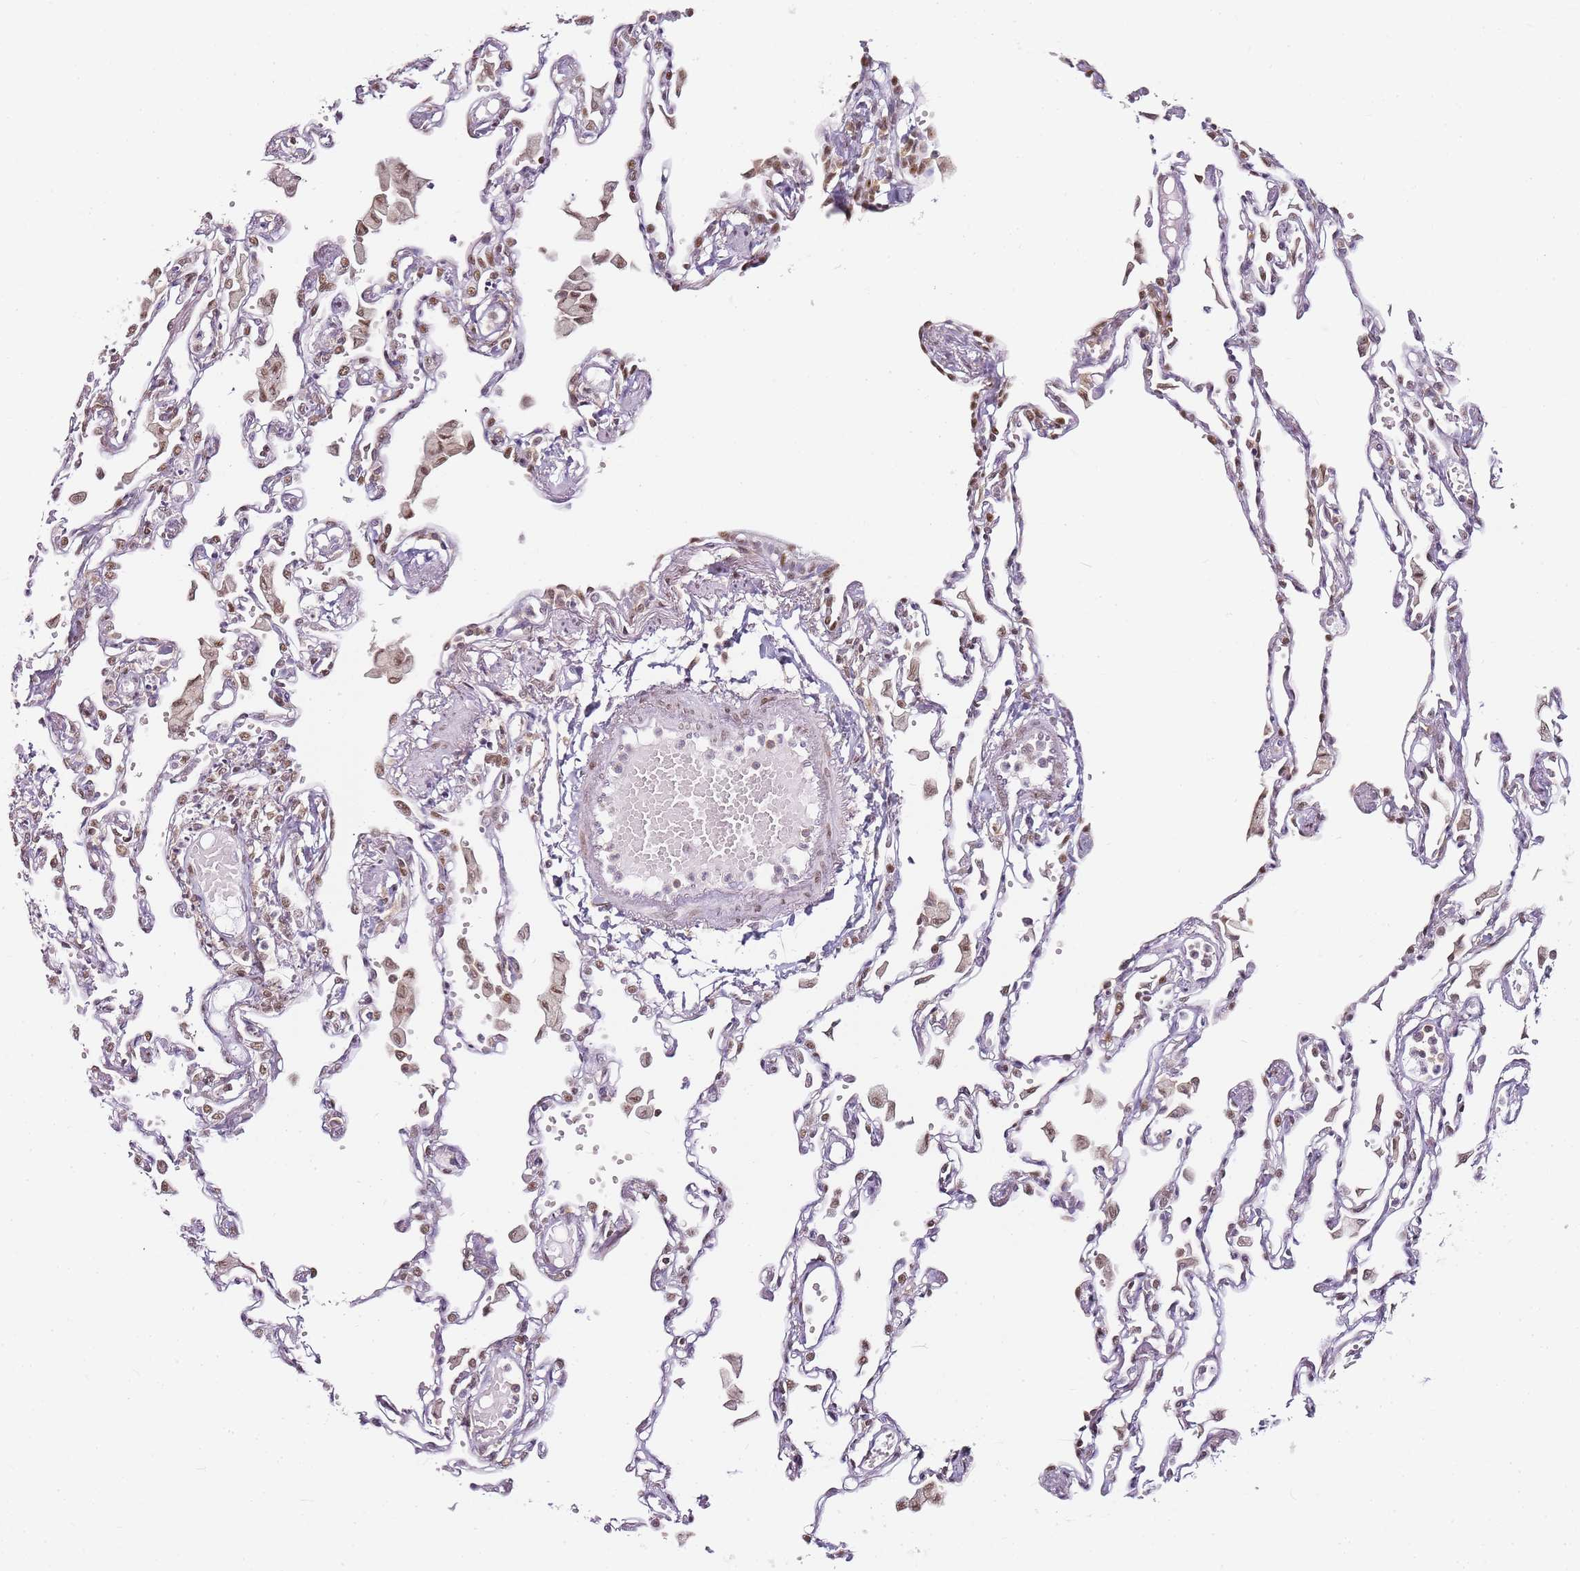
{"staining": {"intensity": "moderate", "quantity": "<25%", "location": "nuclear"}, "tissue": "lung", "cell_type": "Alveolar cells", "image_type": "normal", "snomed": [{"axis": "morphology", "description": "Normal tissue, NOS"}, {"axis": "topography", "description": "Bronchus"}, {"axis": "topography", "description": "Lung"}], "caption": "DAB (3,3'-diaminobenzidine) immunohistochemical staining of unremarkable human lung displays moderate nuclear protein positivity in about <25% of alveolar cells. (DAB (3,3'-diaminobenzidine) = brown stain, brightfield microscopy at high magnification).", "gene": "JAKMIP1", "patient": {"sex": "female", "age": 49}}